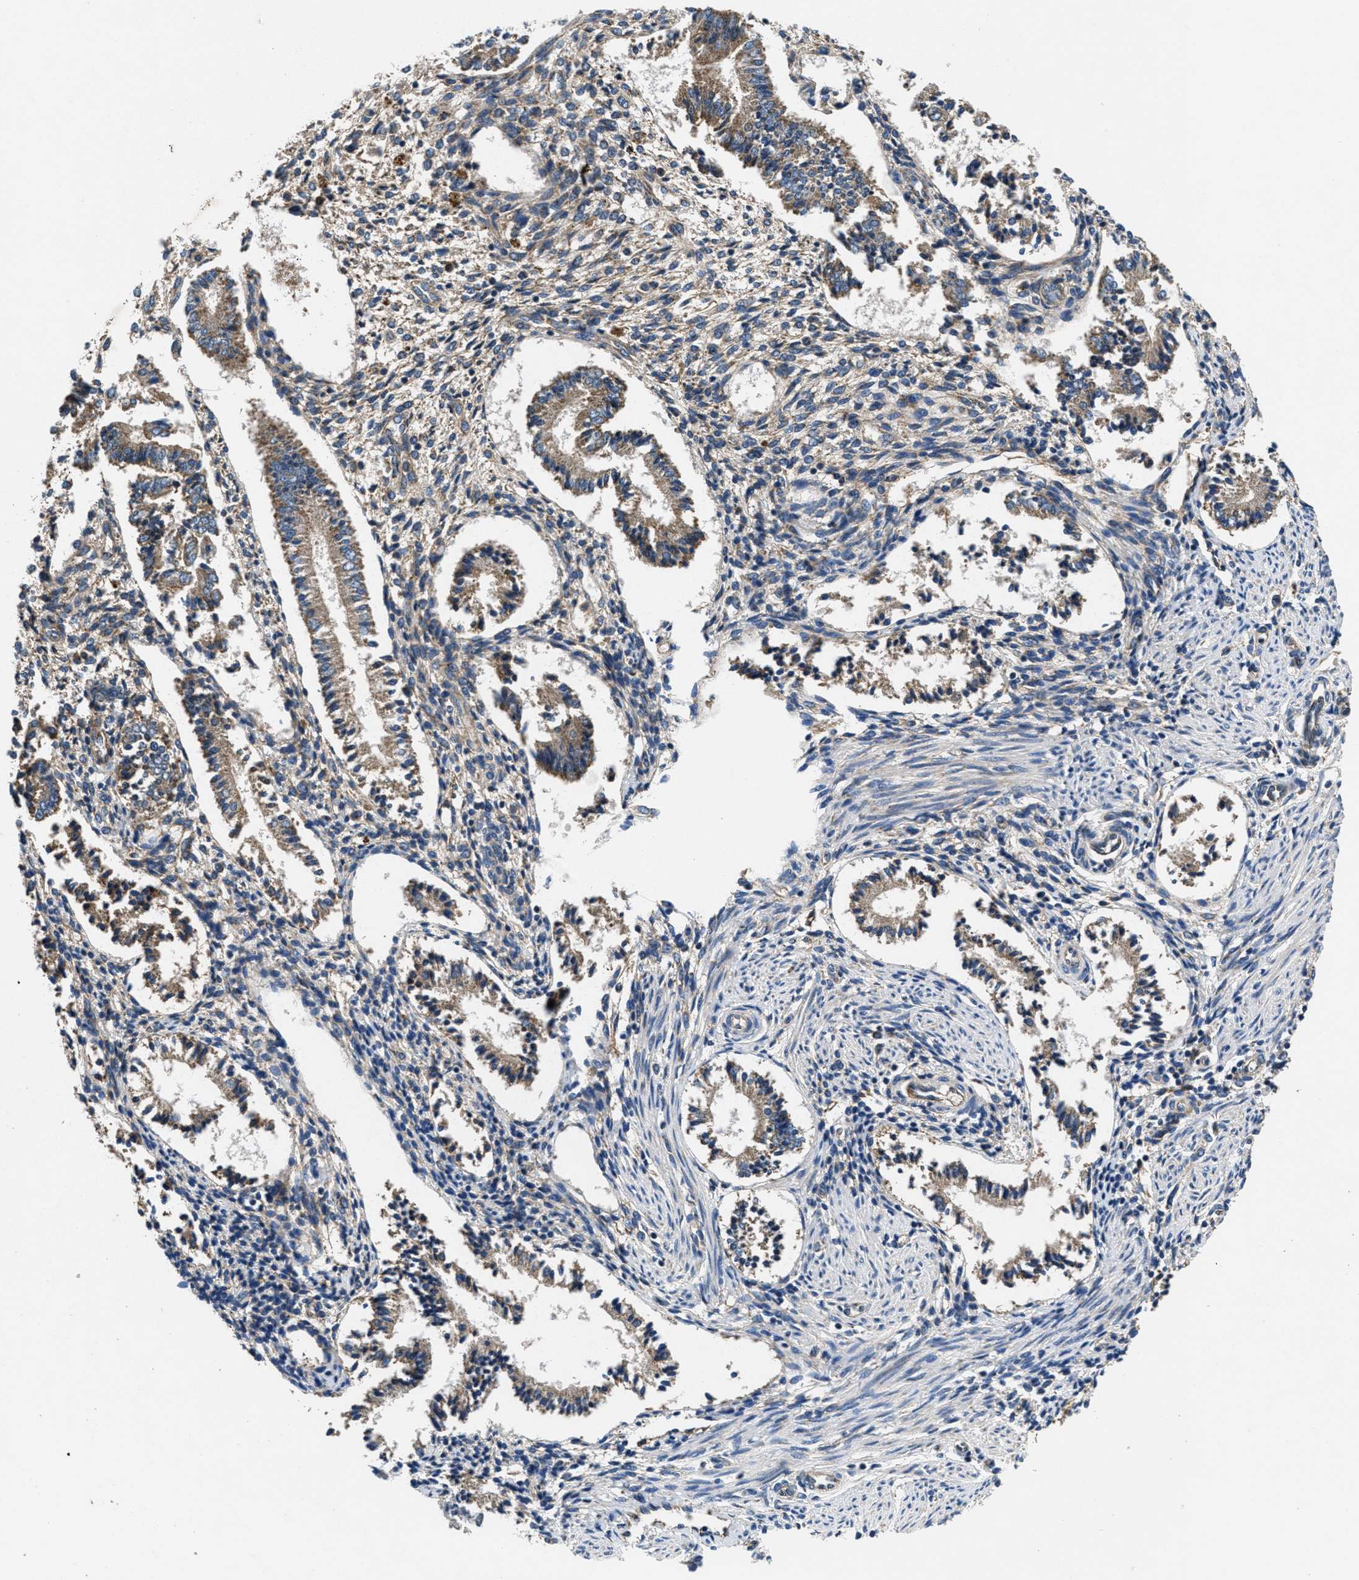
{"staining": {"intensity": "moderate", "quantity": "<25%", "location": "cytoplasmic/membranous"}, "tissue": "endometrium", "cell_type": "Cells in endometrial stroma", "image_type": "normal", "snomed": [{"axis": "morphology", "description": "Normal tissue, NOS"}, {"axis": "topography", "description": "Endometrium"}], "caption": "Immunohistochemical staining of benign endometrium shows moderate cytoplasmic/membranous protein positivity in about <25% of cells in endometrial stroma.", "gene": "GALK1", "patient": {"sex": "female", "age": 42}}